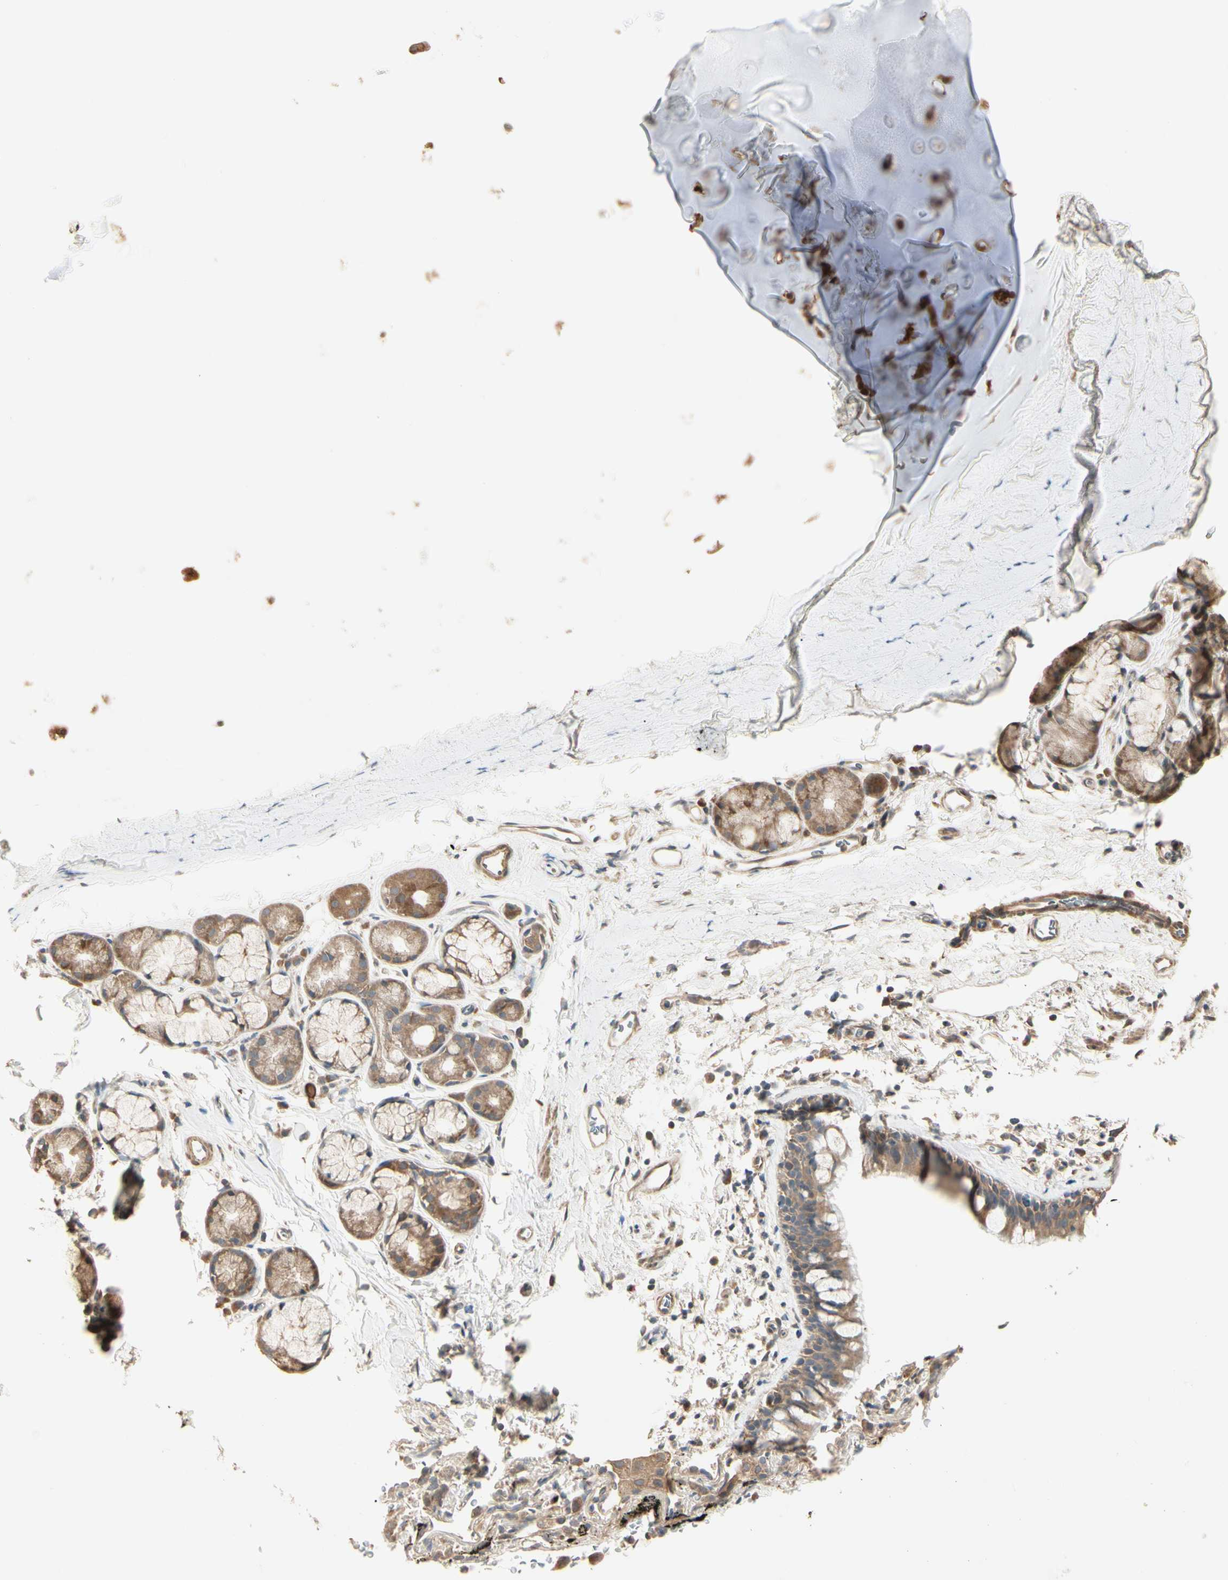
{"staining": {"intensity": "moderate", "quantity": ">75%", "location": "cytoplasmic/membranous"}, "tissue": "bronchus", "cell_type": "Respiratory epithelial cells", "image_type": "normal", "snomed": [{"axis": "morphology", "description": "Normal tissue, NOS"}, {"axis": "morphology", "description": "Malignant melanoma, Metastatic site"}, {"axis": "topography", "description": "Bronchus"}, {"axis": "topography", "description": "Lung"}], "caption": "A brown stain labels moderate cytoplasmic/membranous positivity of a protein in respiratory epithelial cells of normal human bronchus.", "gene": "IRAG1", "patient": {"sex": "male", "age": 64}}